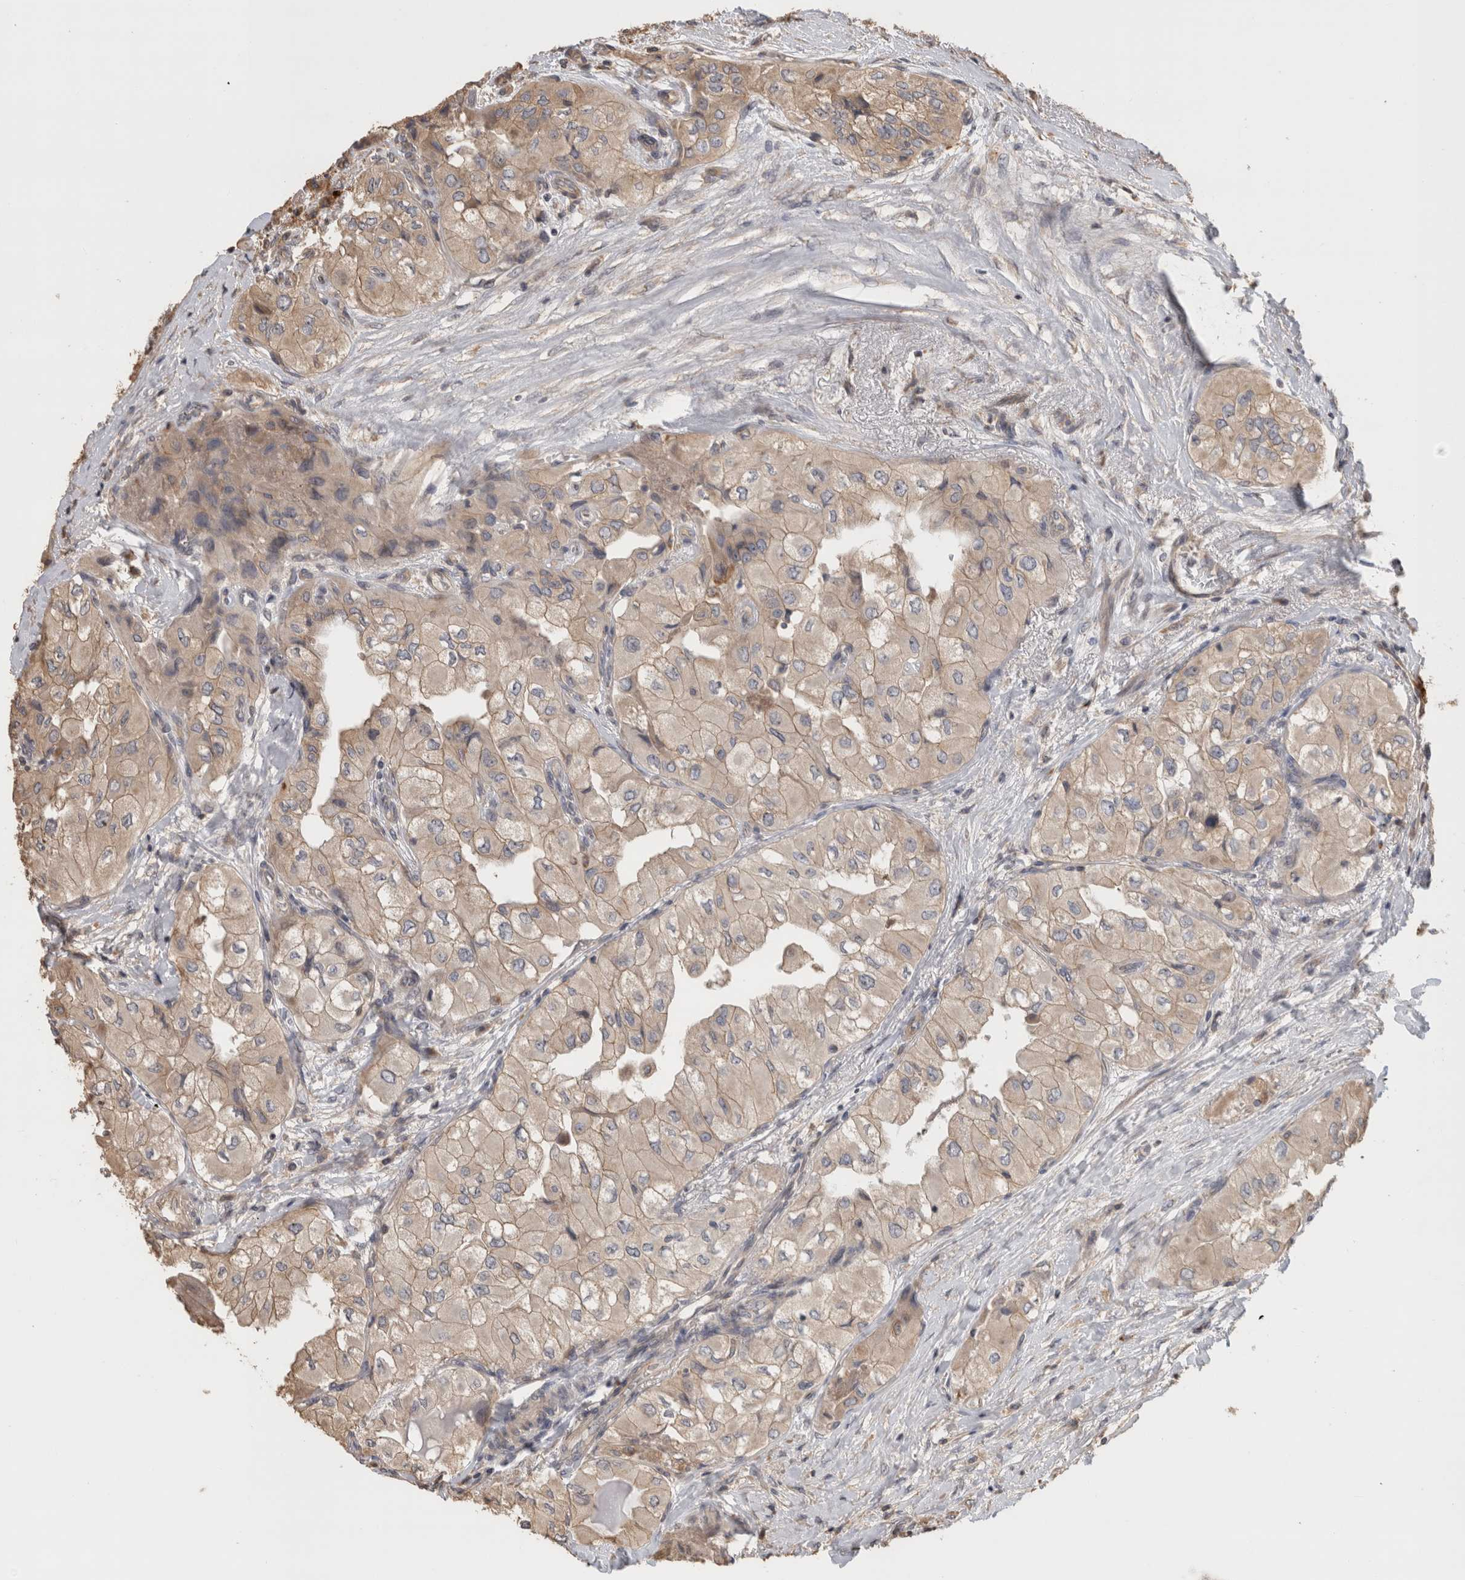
{"staining": {"intensity": "weak", "quantity": ">75%", "location": "cytoplasmic/membranous"}, "tissue": "thyroid cancer", "cell_type": "Tumor cells", "image_type": "cancer", "snomed": [{"axis": "morphology", "description": "Papillary adenocarcinoma, NOS"}, {"axis": "topography", "description": "Thyroid gland"}], "caption": "Immunohistochemical staining of papillary adenocarcinoma (thyroid) displays low levels of weak cytoplasmic/membranous protein expression in approximately >75% of tumor cells.", "gene": "CLIP1", "patient": {"sex": "female", "age": 59}}